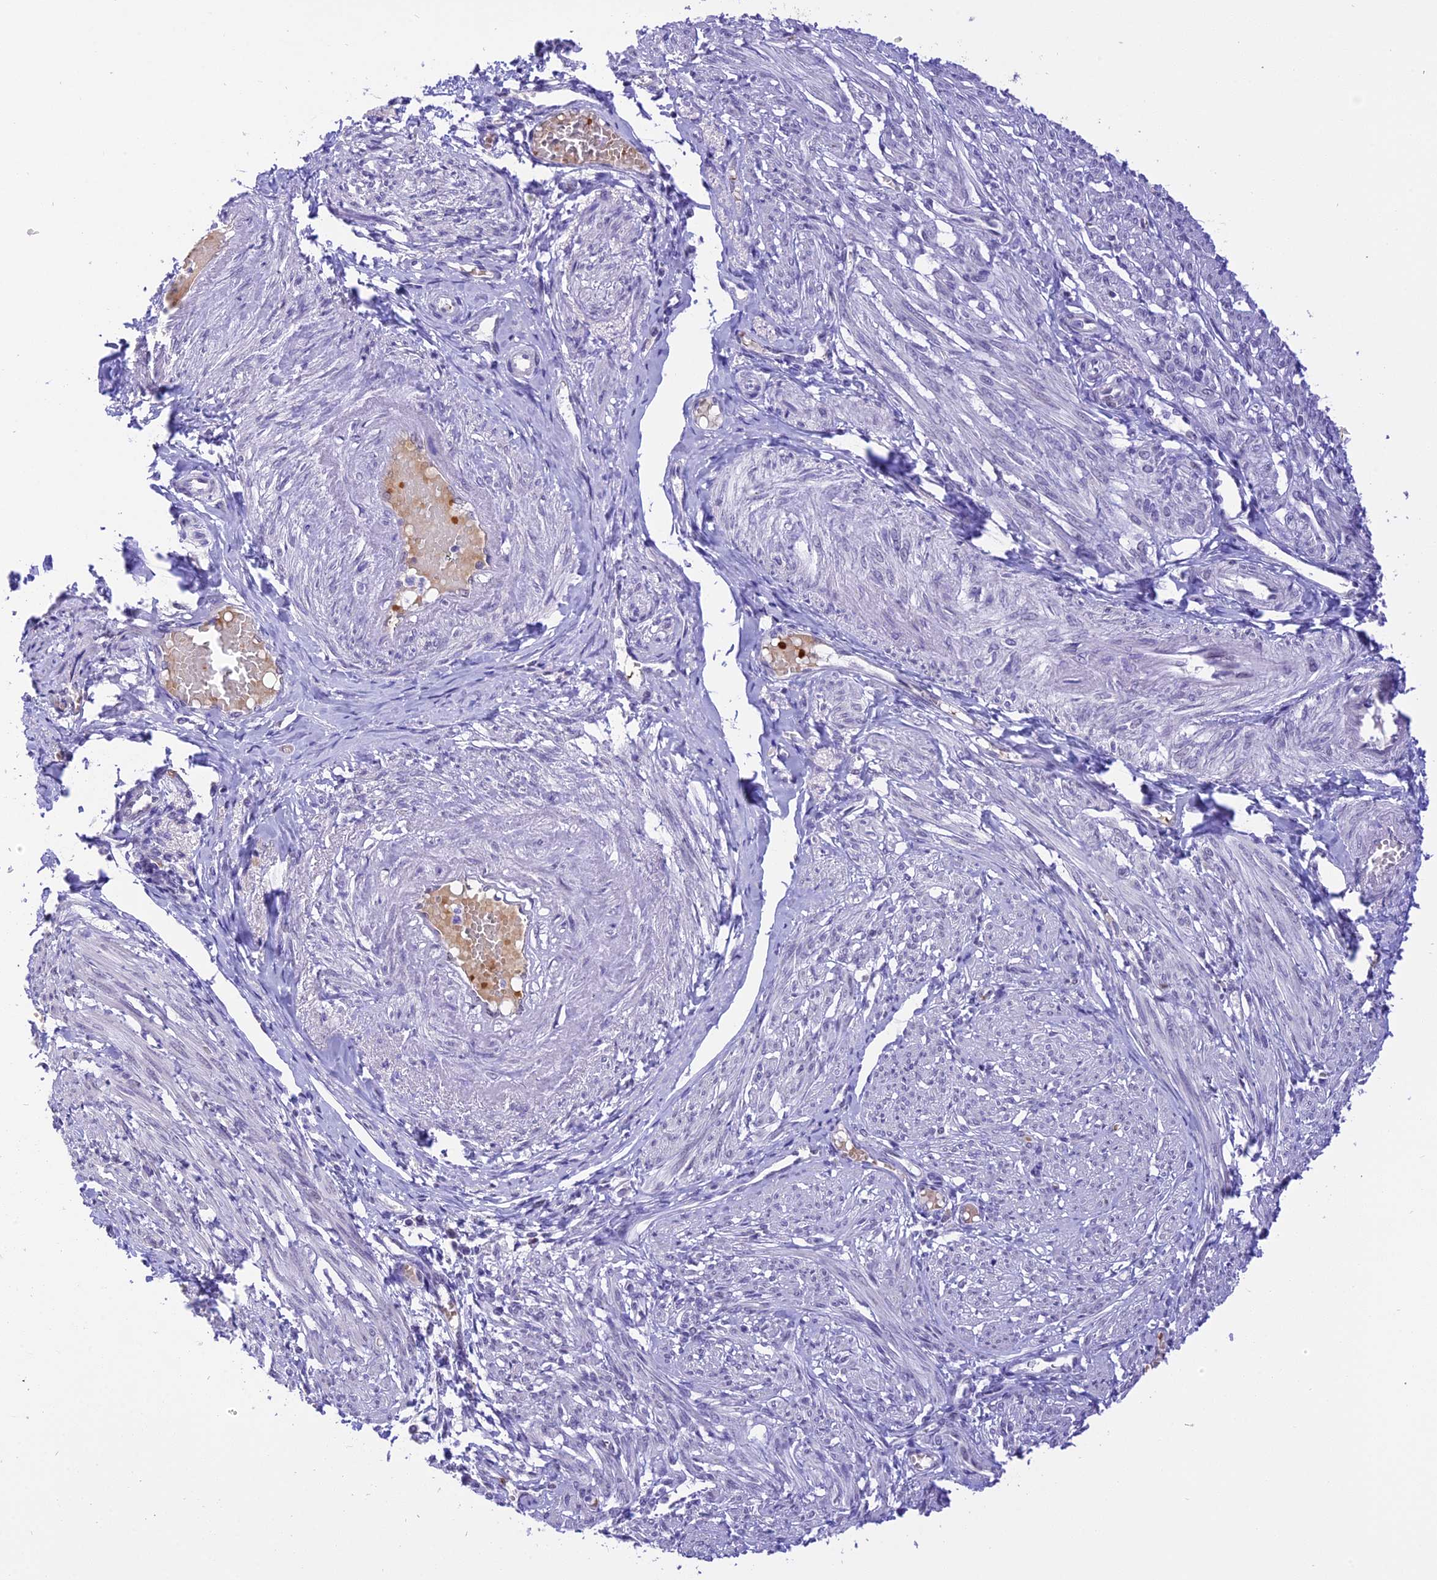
{"staining": {"intensity": "negative", "quantity": "none", "location": "none"}, "tissue": "smooth muscle", "cell_type": "Smooth muscle cells", "image_type": "normal", "snomed": [{"axis": "morphology", "description": "Normal tissue, NOS"}, {"axis": "topography", "description": "Smooth muscle"}], "caption": "DAB (3,3'-diaminobenzidine) immunohistochemical staining of benign human smooth muscle demonstrates no significant expression in smooth muscle cells.", "gene": "AHSP", "patient": {"sex": "female", "age": 39}}